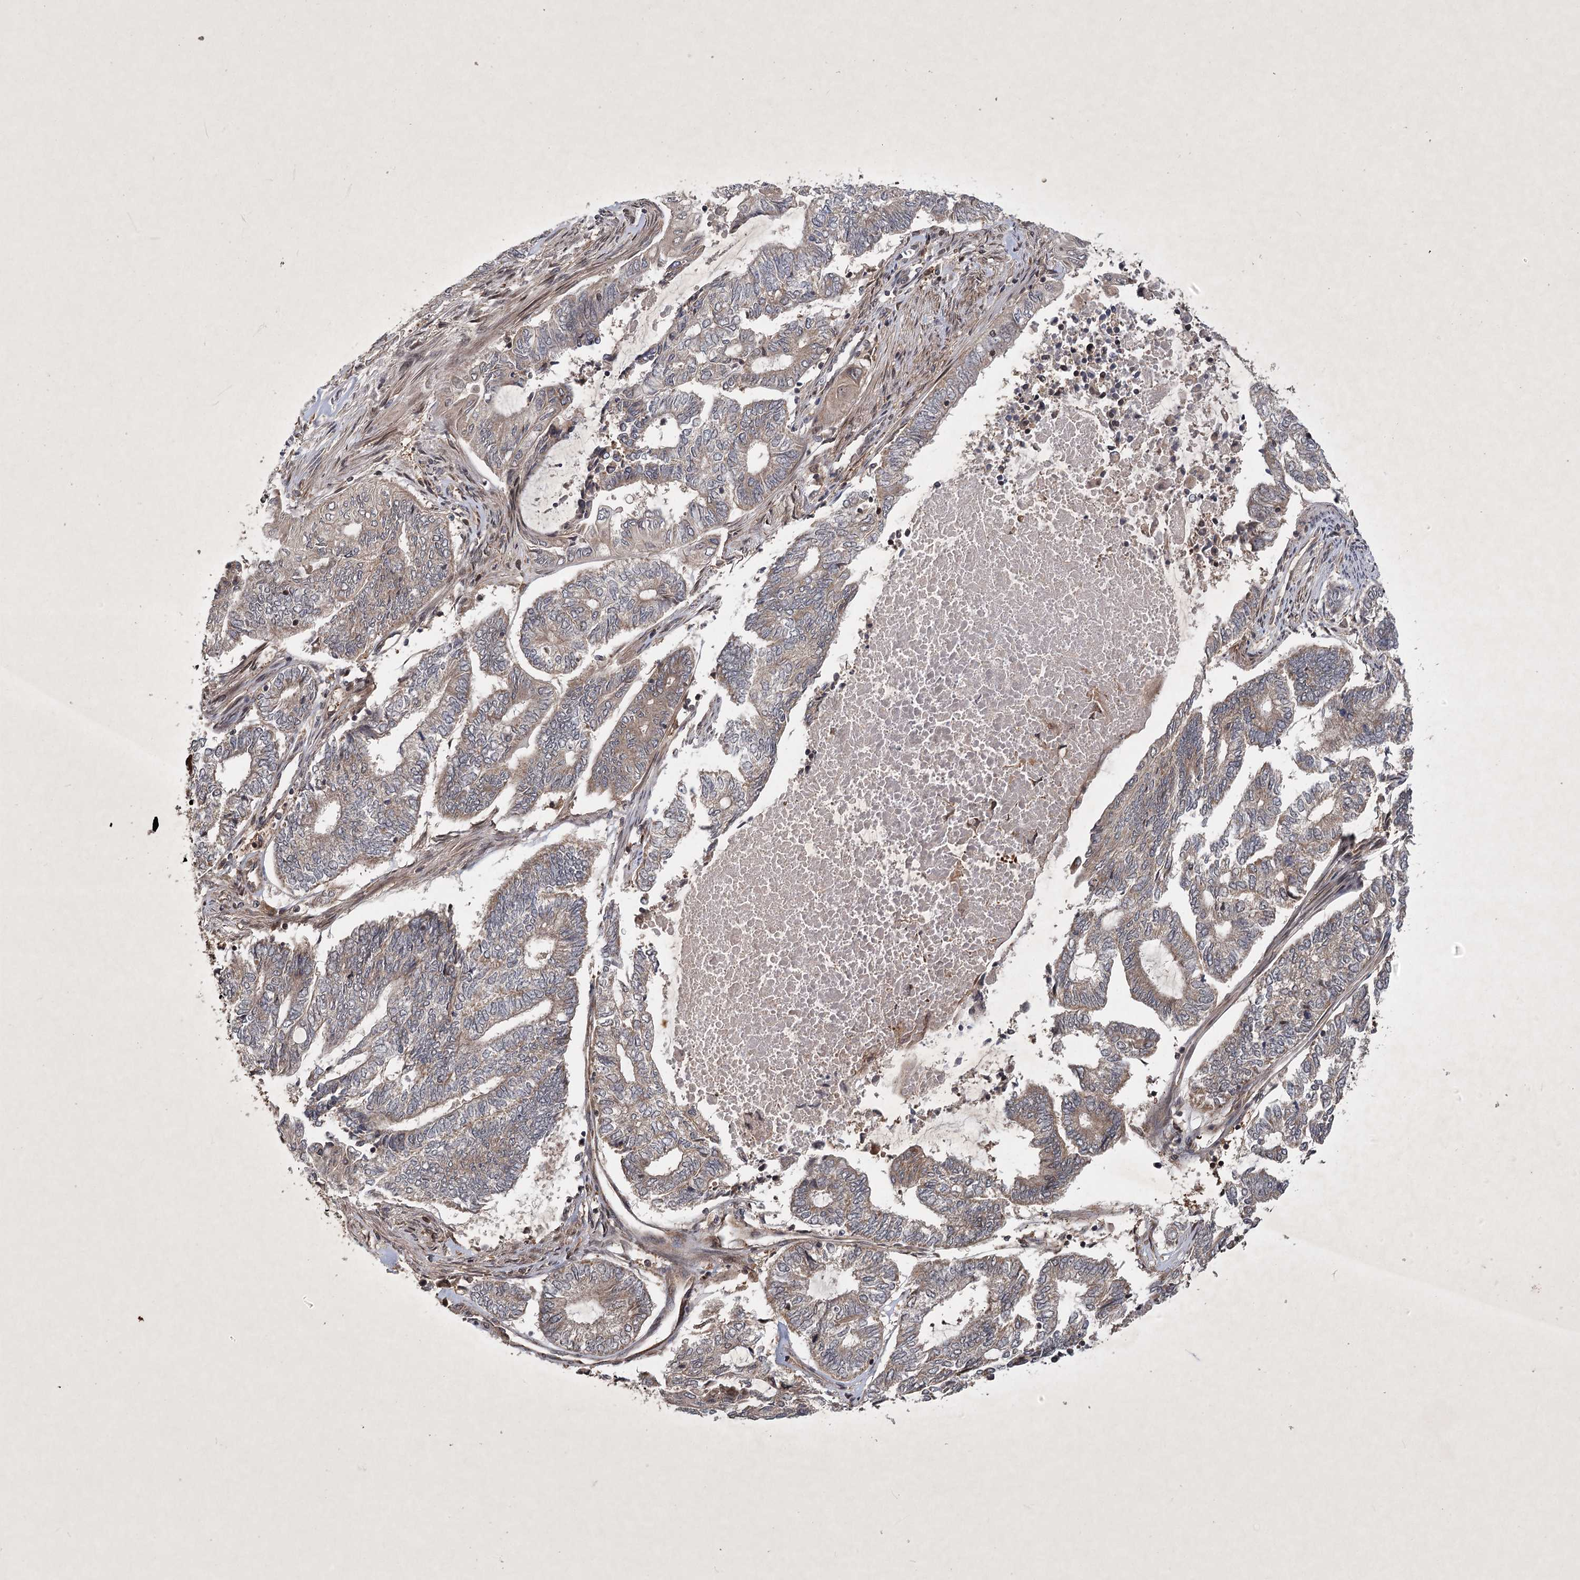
{"staining": {"intensity": "weak", "quantity": "25%-75%", "location": "cytoplasmic/membranous"}, "tissue": "endometrial cancer", "cell_type": "Tumor cells", "image_type": "cancer", "snomed": [{"axis": "morphology", "description": "Adenocarcinoma, NOS"}, {"axis": "topography", "description": "Uterus"}, {"axis": "topography", "description": "Endometrium"}], "caption": "High-power microscopy captured an immunohistochemistry (IHC) histopathology image of adenocarcinoma (endometrial), revealing weak cytoplasmic/membranous staining in approximately 25%-75% of tumor cells. (IHC, brightfield microscopy, high magnification).", "gene": "INSIG2", "patient": {"sex": "female", "age": 70}}